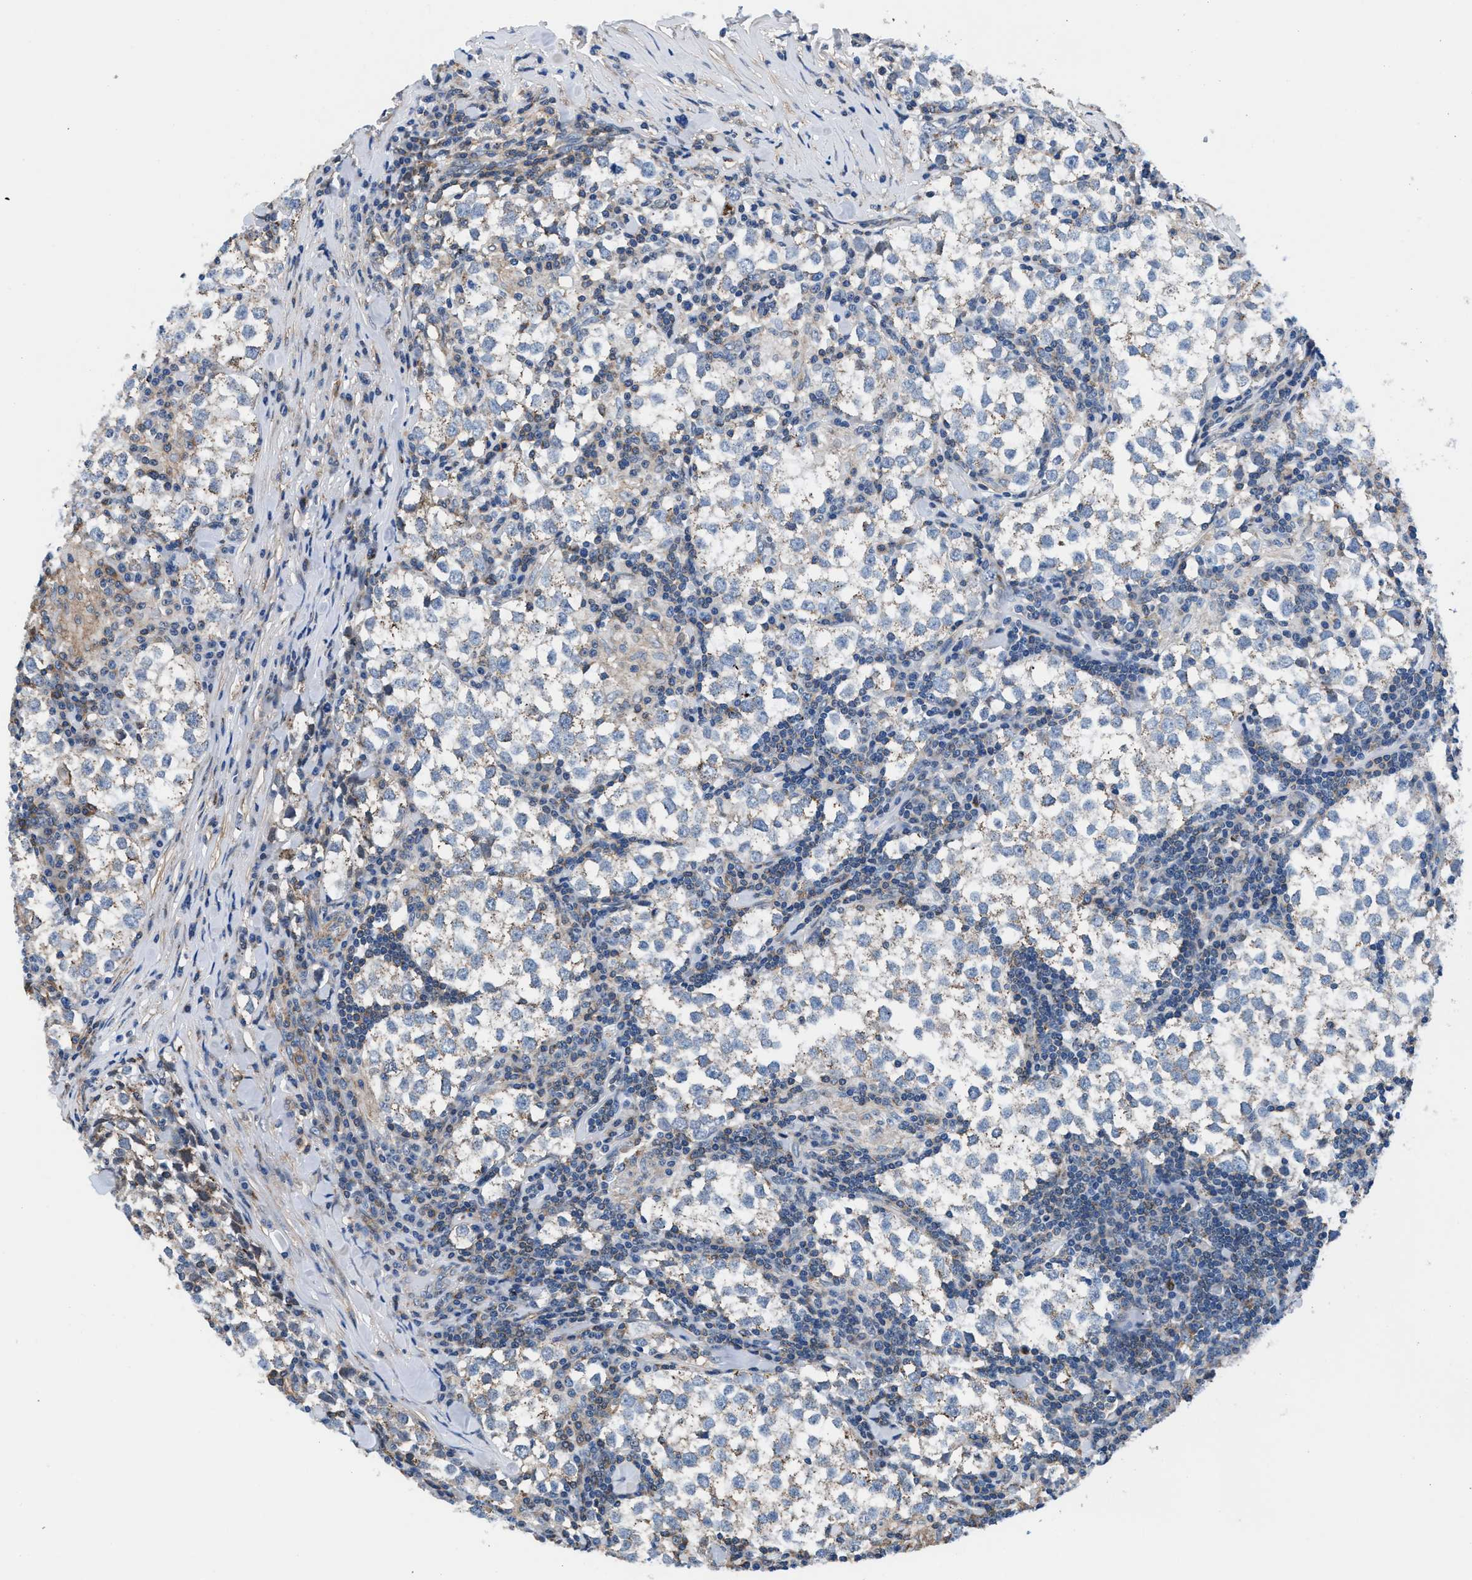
{"staining": {"intensity": "weak", "quantity": "25%-75%", "location": "cytoplasmic/membranous"}, "tissue": "testis cancer", "cell_type": "Tumor cells", "image_type": "cancer", "snomed": [{"axis": "morphology", "description": "Seminoma, NOS"}, {"axis": "morphology", "description": "Carcinoma, Embryonal, NOS"}, {"axis": "topography", "description": "Testis"}], "caption": "Protein expression analysis of embryonal carcinoma (testis) displays weak cytoplasmic/membranous expression in approximately 25%-75% of tumor cells.", "gene": "NKTR", "patient": {"sex": "male", "age": 36}}